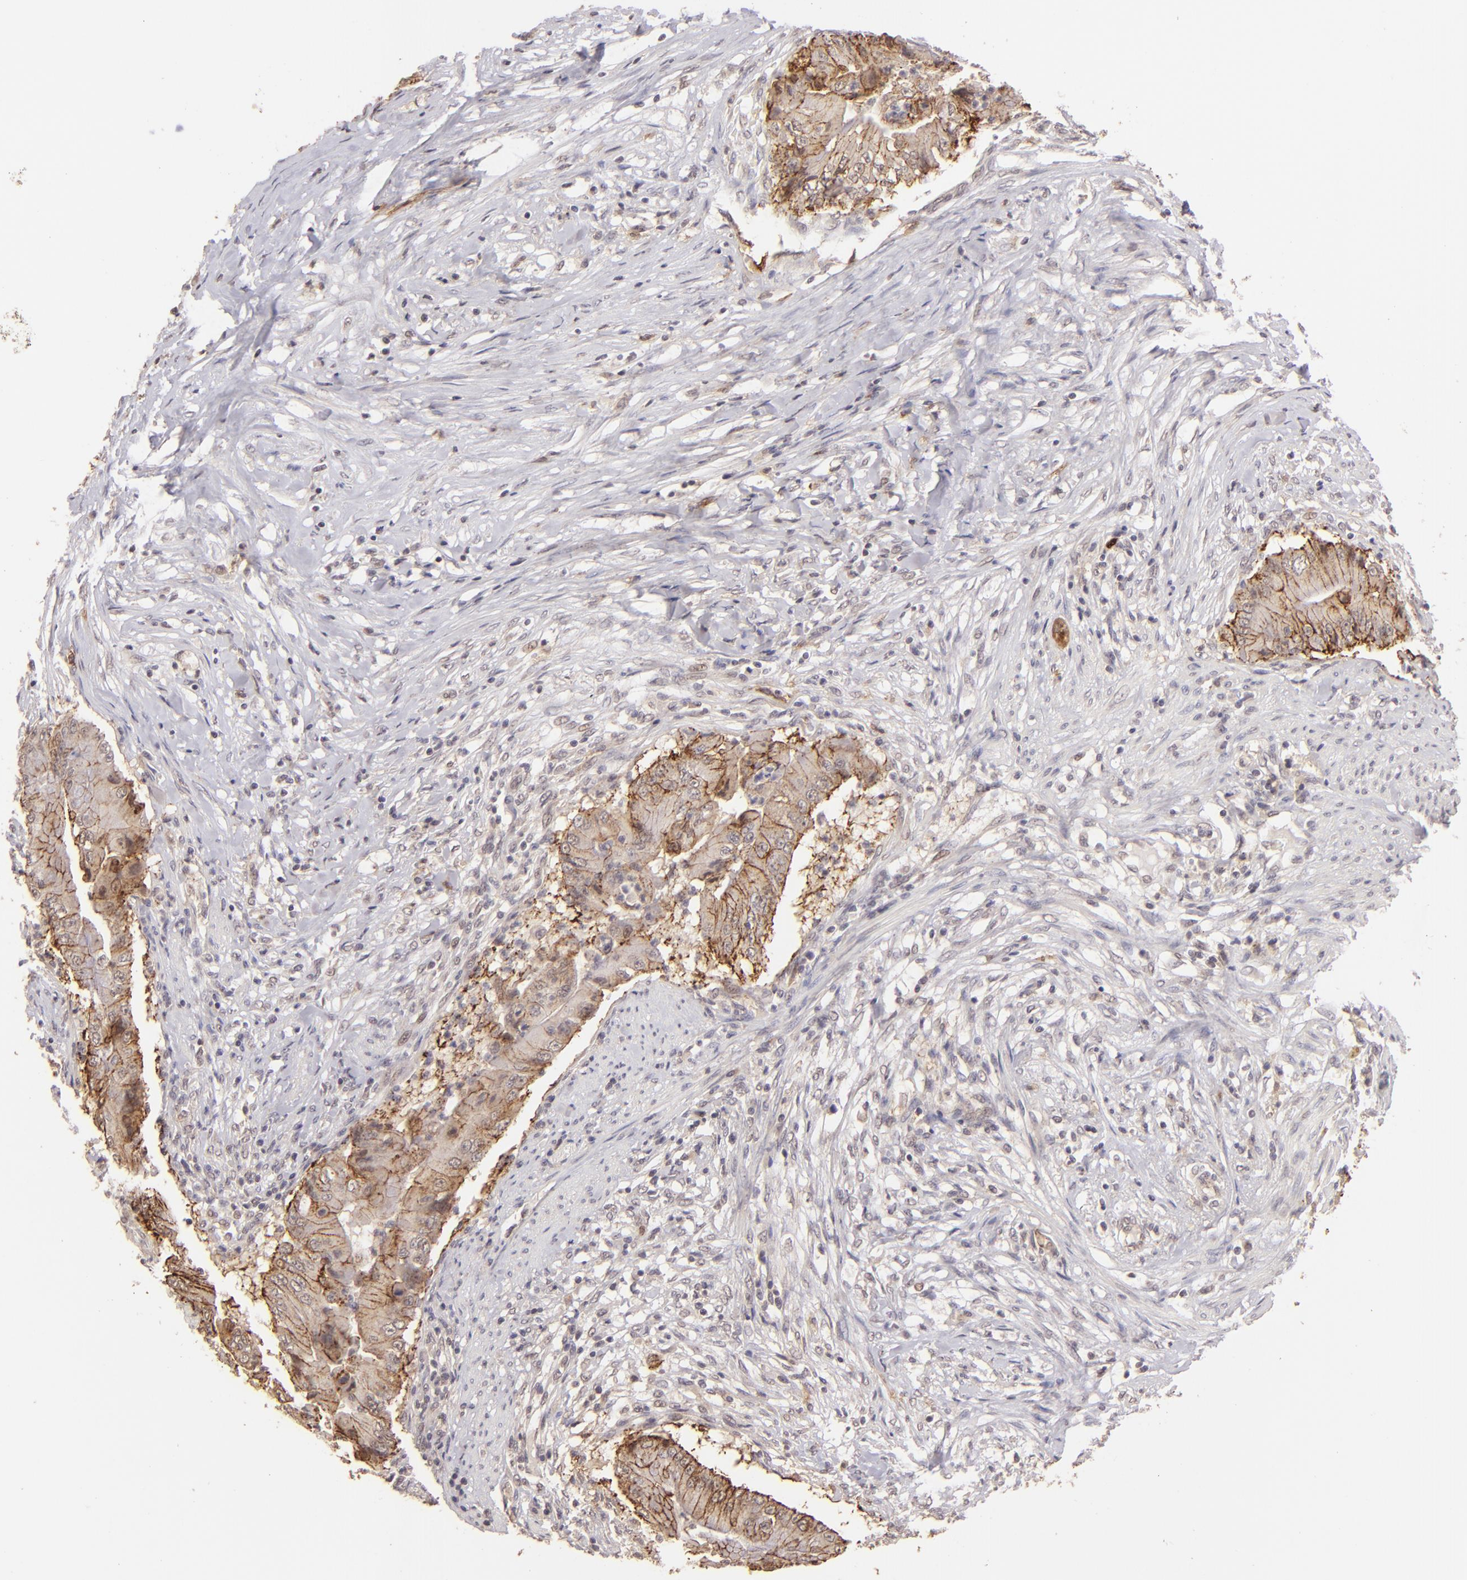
{"staining": {"intensity": "moderate", "quantity": ">75%", "location": "cytoplasmic/membranous"}, "tissue": "pancreatic cancer", "cell_type": "Tumor cells", "image_type": "cancer", "snomed": [{"axis": "morphology", "description": "Adenocarcinoma, NOS"}, {"axis": "topography", "description": "Pancreas"}], "caption": "Adenocarcinoma (pancreatic) stained with a brown dye exhibits moderate cytoplasmic/membranous positive expression in about >75% of tumor cells.", "gene": "CLDN1", "patient": {"sex": "male", "age": 62}}